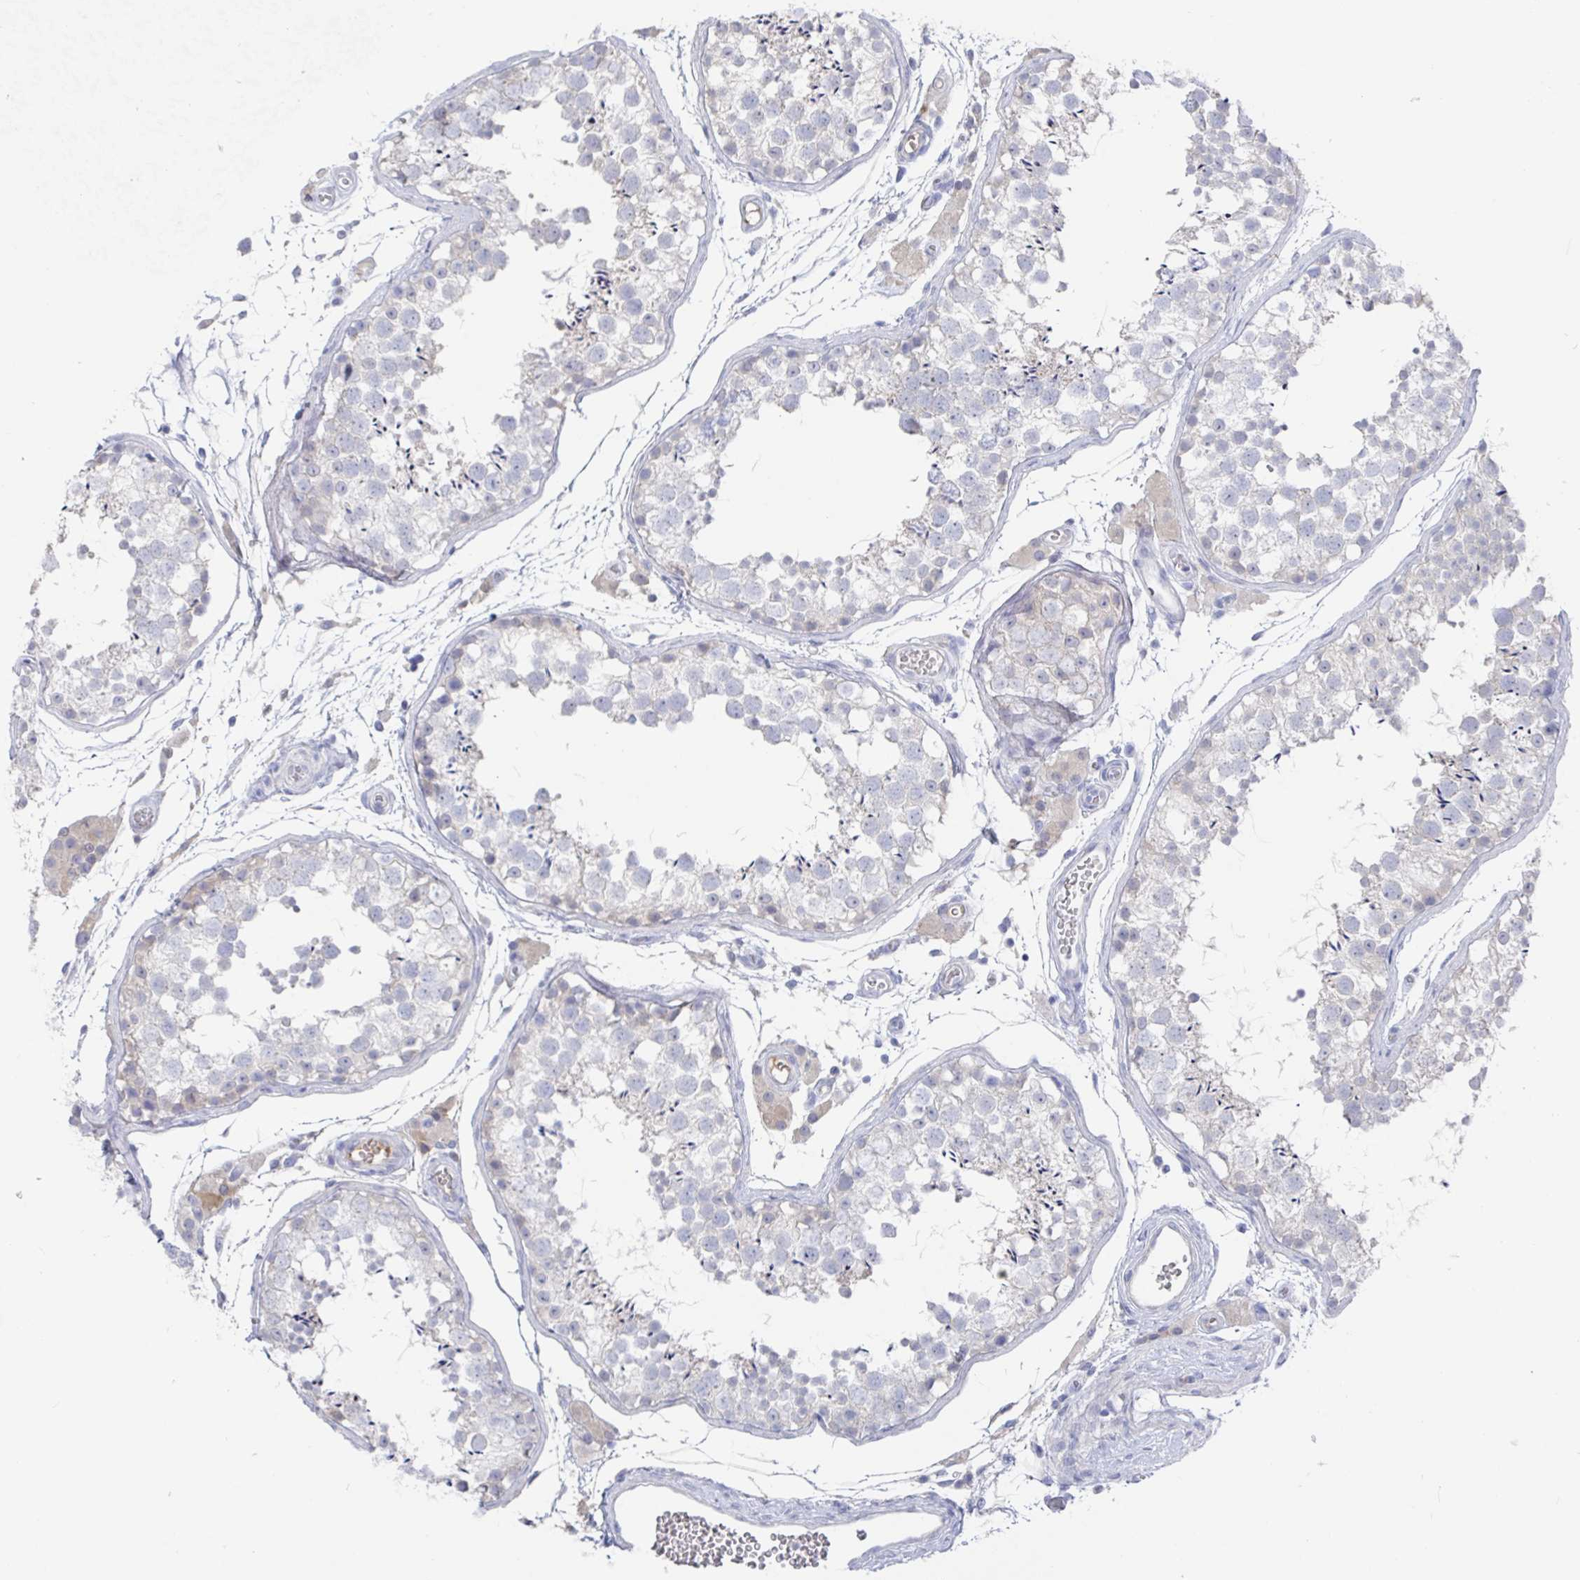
{"staining": {"intensity": "negative", "quantity": "none", "location": "none"}, "tissue": "testis", "cell_type": "Cells in seminiferous ducts", "image_type": "normal", "snomed": [{"axis": "morphology", "description": "Normal tissue, NOS"}, {"axis": "morphology", "description": "Seminoma, NOS"}, {"axis": "topography", "description": "Testis"}], "caption": "The IHC histopathology image has no significant staining in cells in seminiferous ducts of testis.", "gene": "GPR148", "patient": {"sex": "male", "age": 29}}